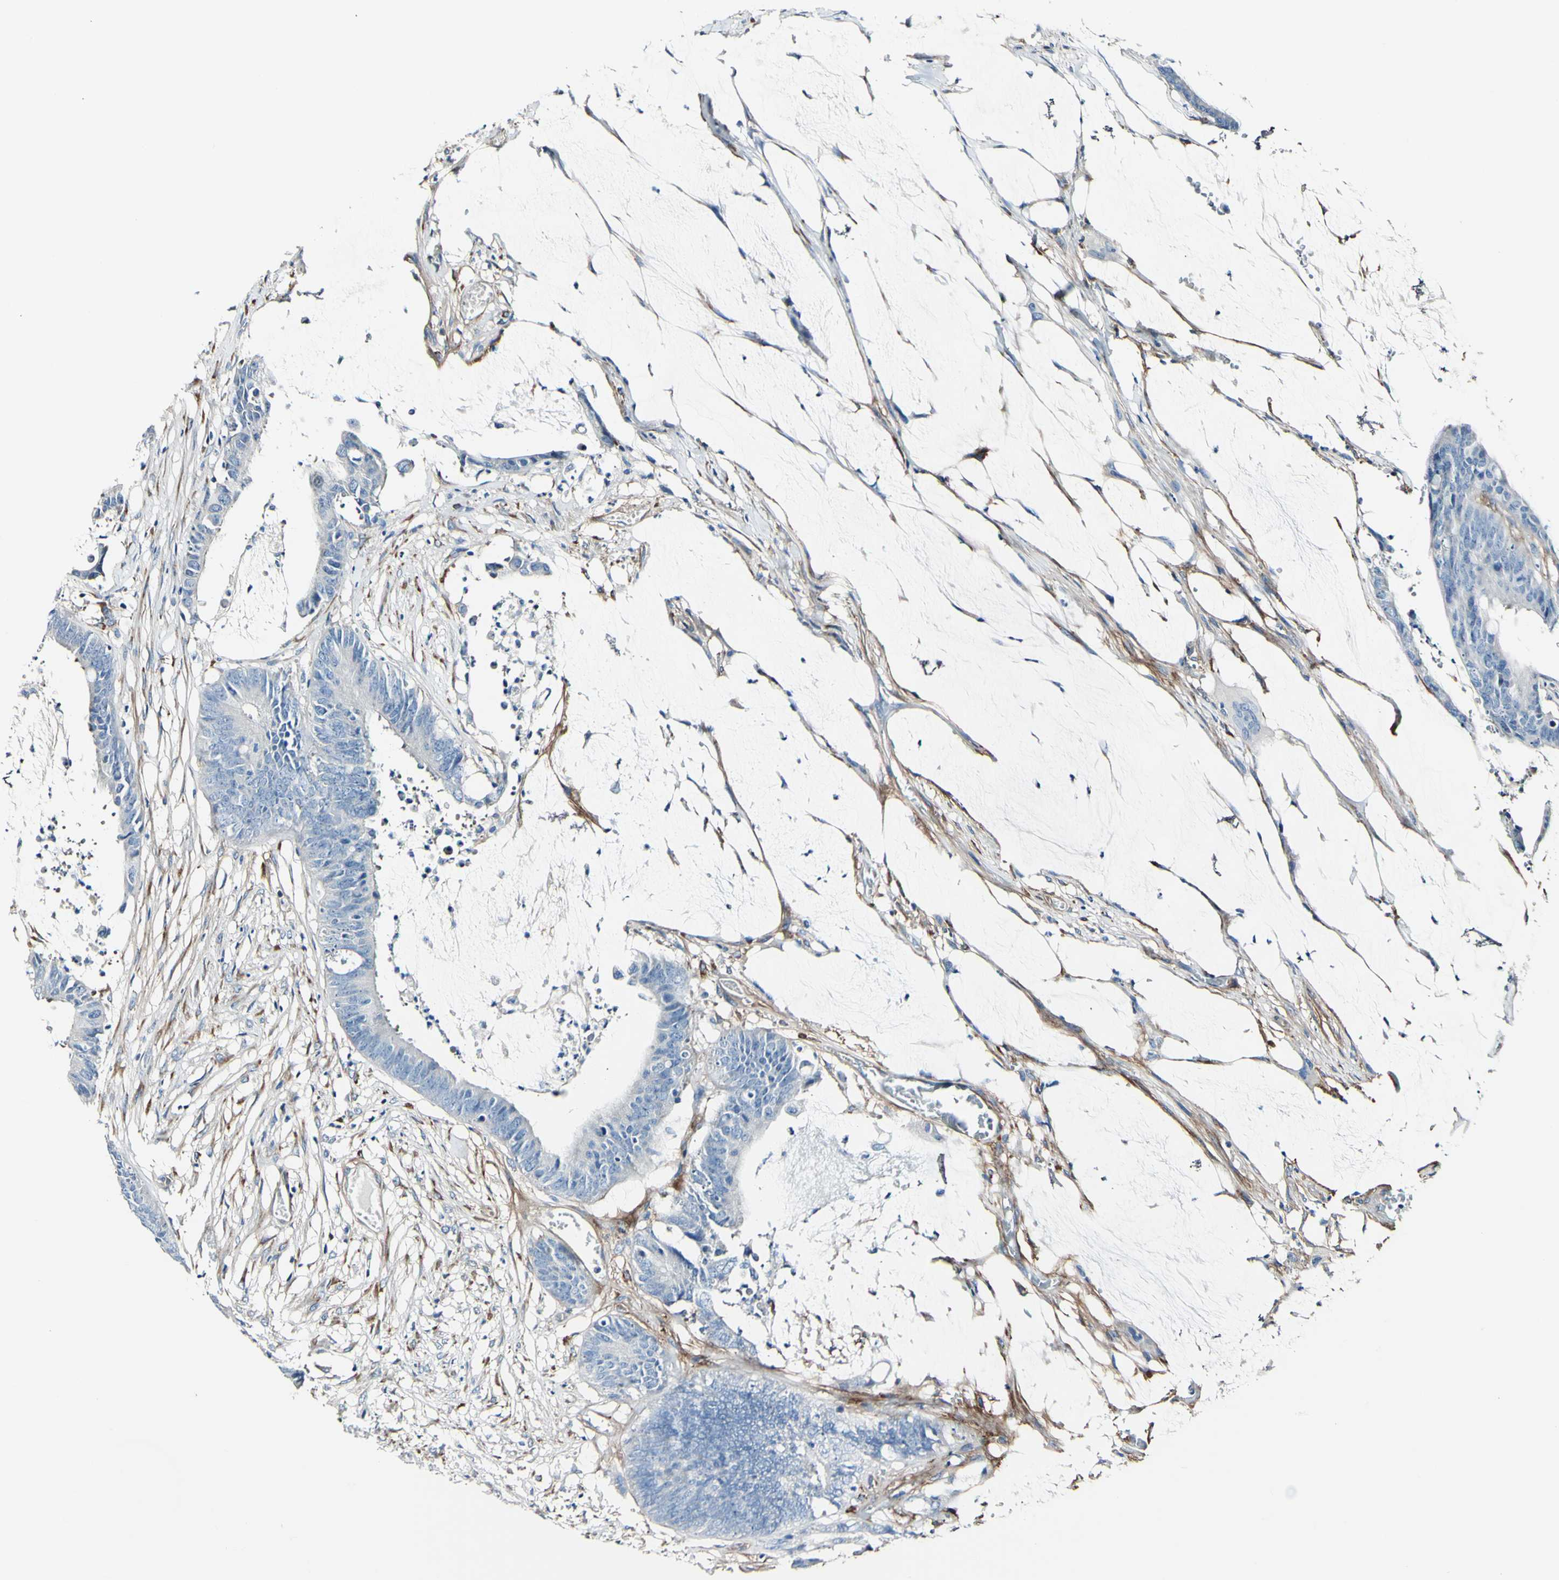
{"staining": {"intensity": "negative", "quantity": "none", "location": "none"}, "tissue": "colorectal cancer", "cell_type": "Tumor cells", "image_type": "cancer", "snomed": [{"axis": "morphology", "description": "Adenocarcinoma, NOS"}, {"axis": "topography", "description": "Rectum"}], "caption": "High power microscopy micrograph of an immunohistochemistry (IHC) micrograph of colorectal cancer, revealing no significant positivity in tumor cells.", "gene": "COL6A3", "patient": {"sex": "female", "age": 66}}